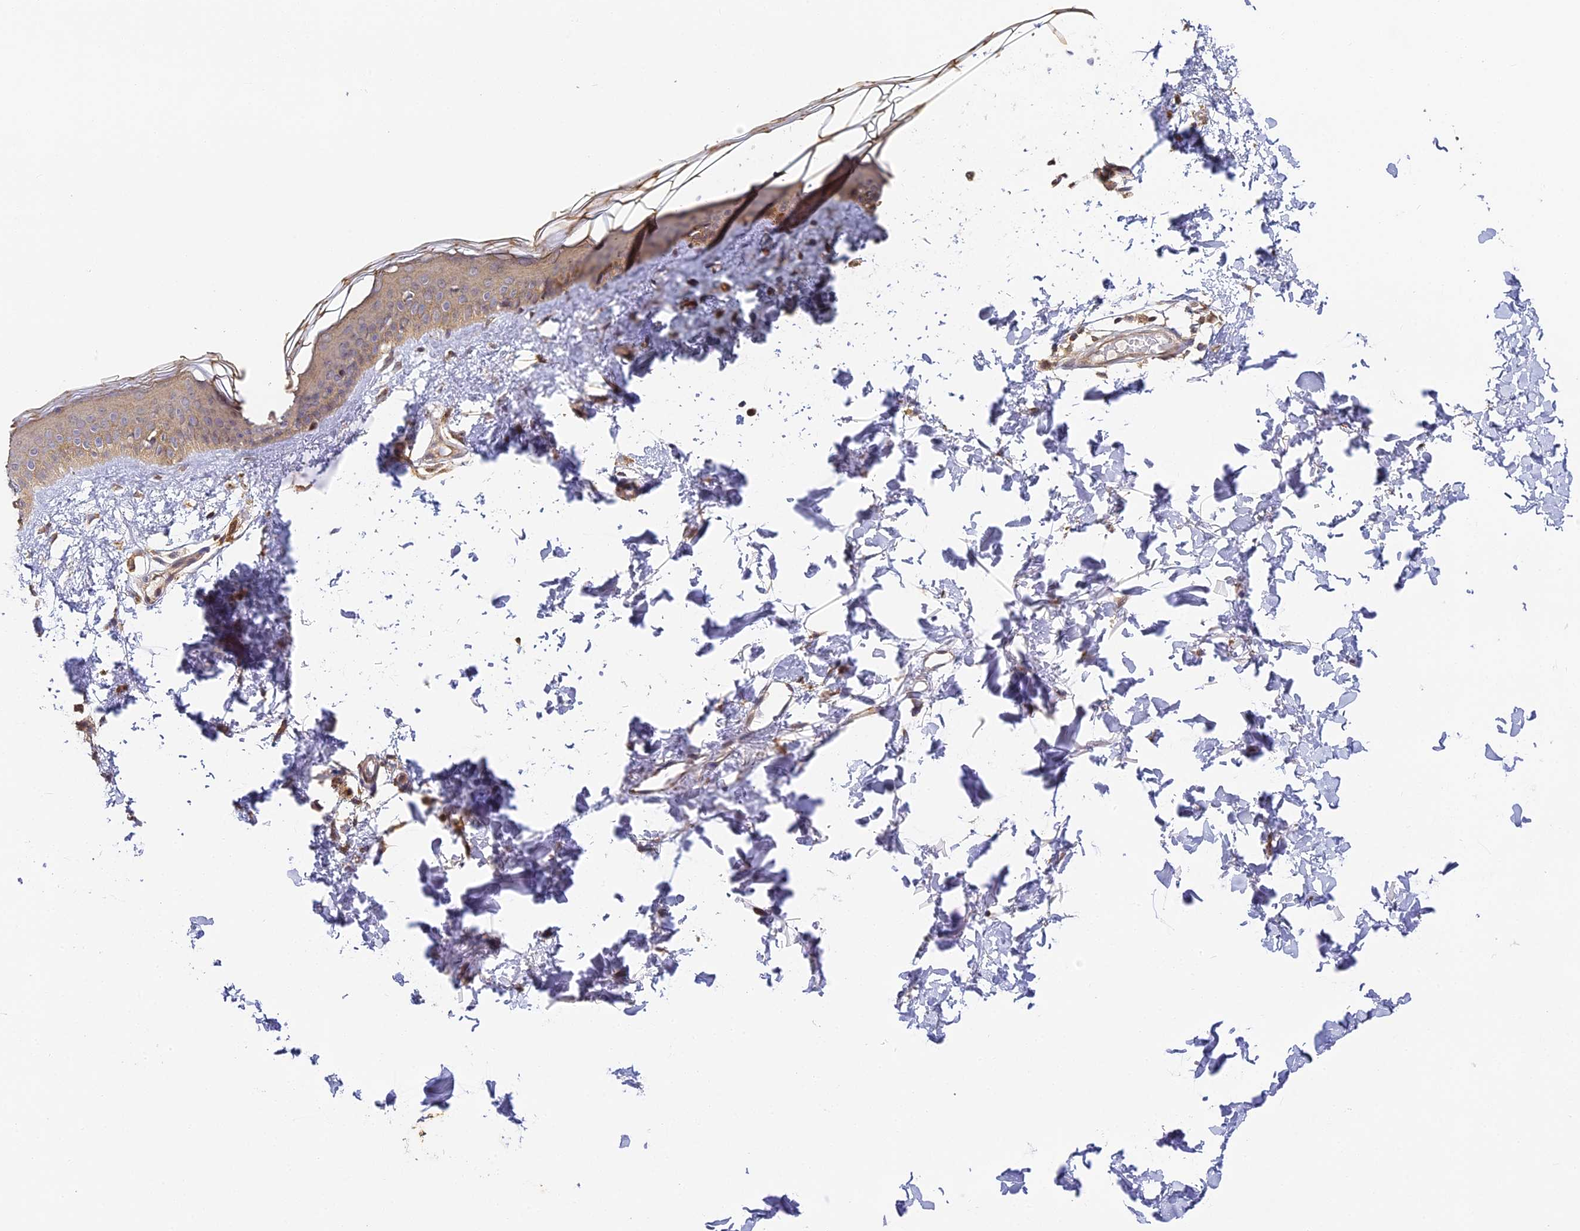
{"staining": {"intensity": "weak", "quantity": ">75%", "location": "cytoplasmic/membranous"}, "tissue": "skin", "cell_type": "Fibroblasts", "image_type": "normal", "snomed": [{"axis": "morphology", "description": "Normal tissue, NOS"}, {"axis": "topography", "description": "Skin"}], "caption": "DAB immunohistochemical staining of benign human skin displays weak cytoplasmic/membranous protein expression in approximately >75% of fibroblasts.", "gene": "ENSG00000268870", "patient": {"sex": "female", "age": 58}}